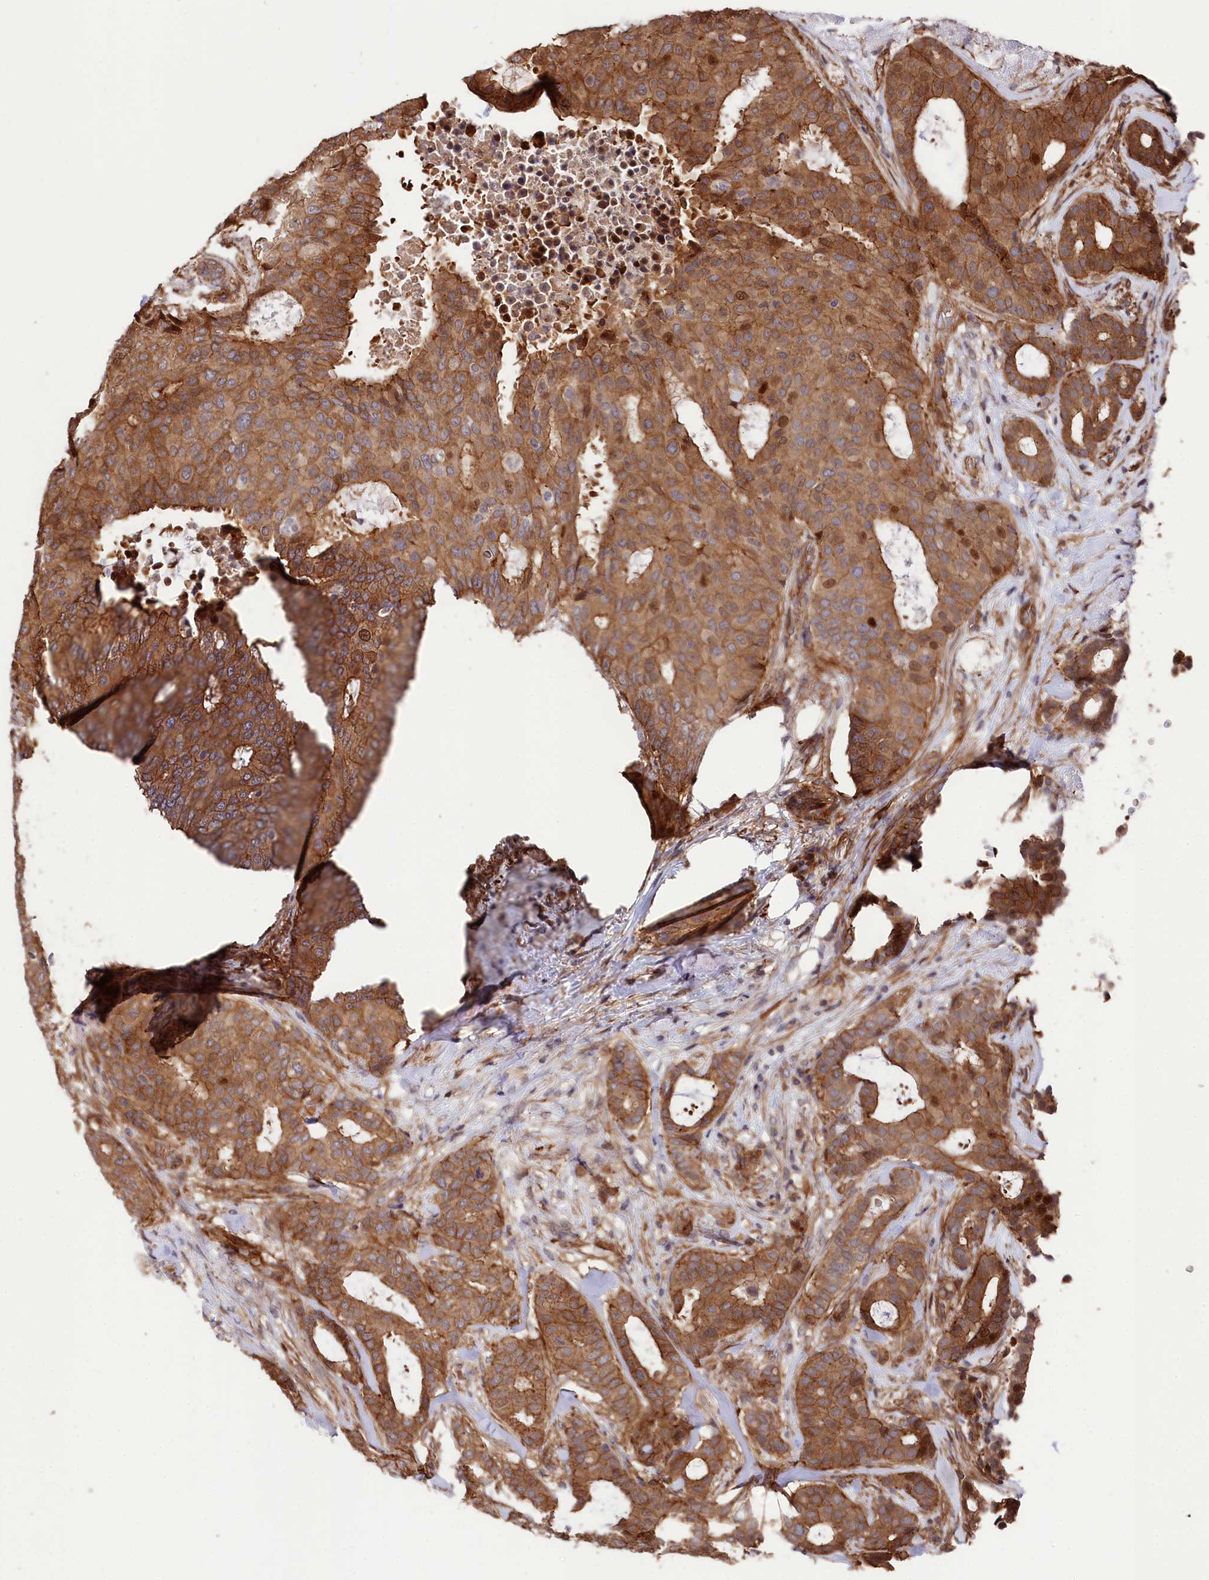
{"staining": {"intensity": "moderate", "quantity": ">75%", "location": "cytoplasmic/membranous"}, "tissue": "breast cancer", "cell_type": "Tumor cells", "image_type": "cancer", "snomed": [{"axis": "morphology", "description": "Duct carcinoma"}, {"axis": "topography", "description": "Breast"}], "caption": "Moderate cytoplasmic/membranous protein positivity is seen in approximately >75% of tumor cells in breast invasive ductal carcinoma.", "gene": "TNKS1BP1", "patient": {"sex": "female", "age": 75}}